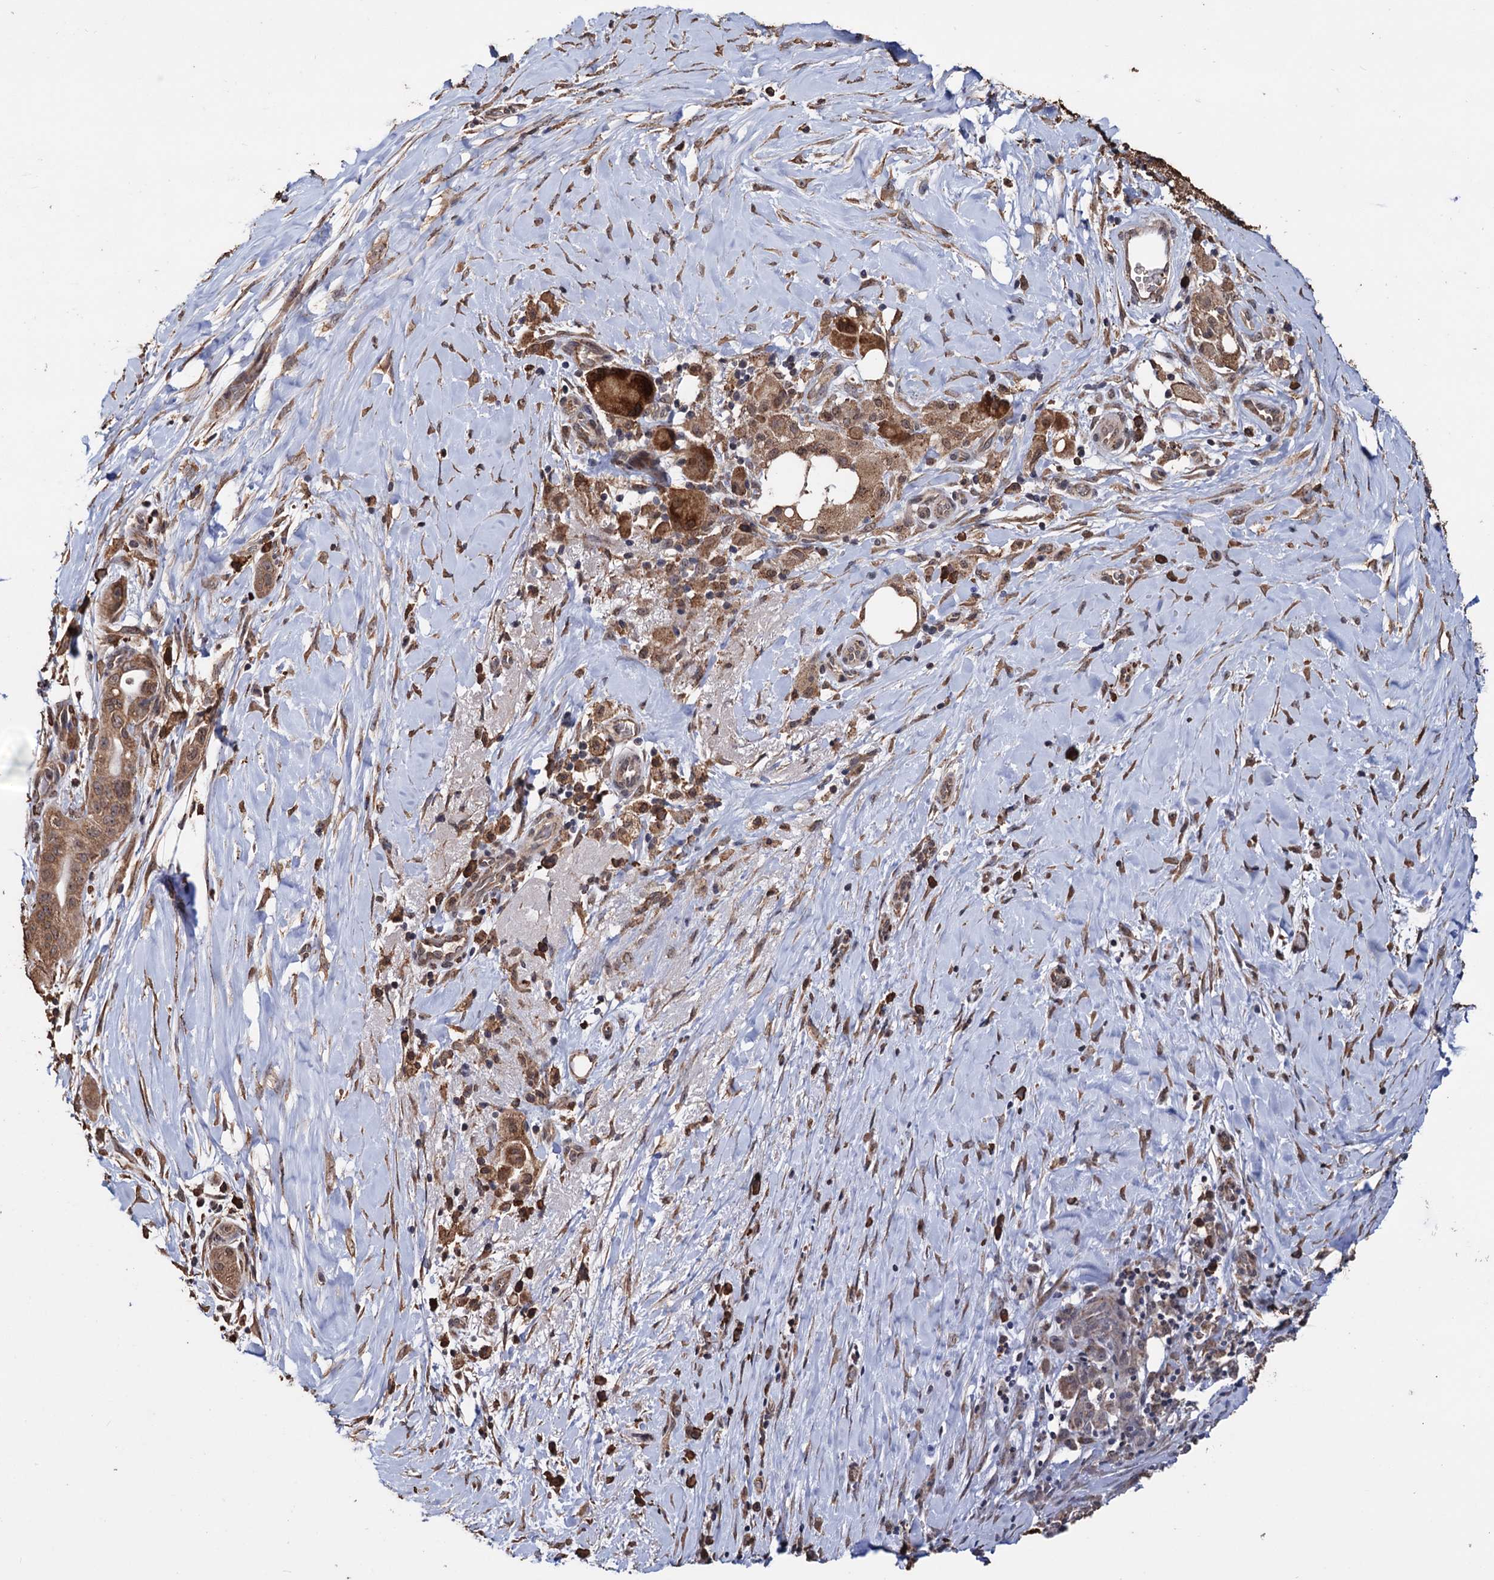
{"staining": {"intensity": "moderate", "quantity": ">75%", "location": "cytoplasmic/membranous"}, "tissue": "pancreatic cancer", "cell_type": "Tumor cells", "image_type": "cancer", "snomed": [{"axis": "morphology", "description": "Adenocarcinoma, NOS"}, {"axis": "topography", "description": "Pancreas"}], "caption": "This photomicrograph exhibits pancreatic cancer (adenocarcinoma) stained with immunohistochemistry (IHC) to label a protein in brown. The cytoplasmic/membranous of tumor cells show moderate positivity for the protein. Nuclei are counter-stained blue.", "gene": "TBC1D12", "patient": {"sex": "male", "age": 58}}